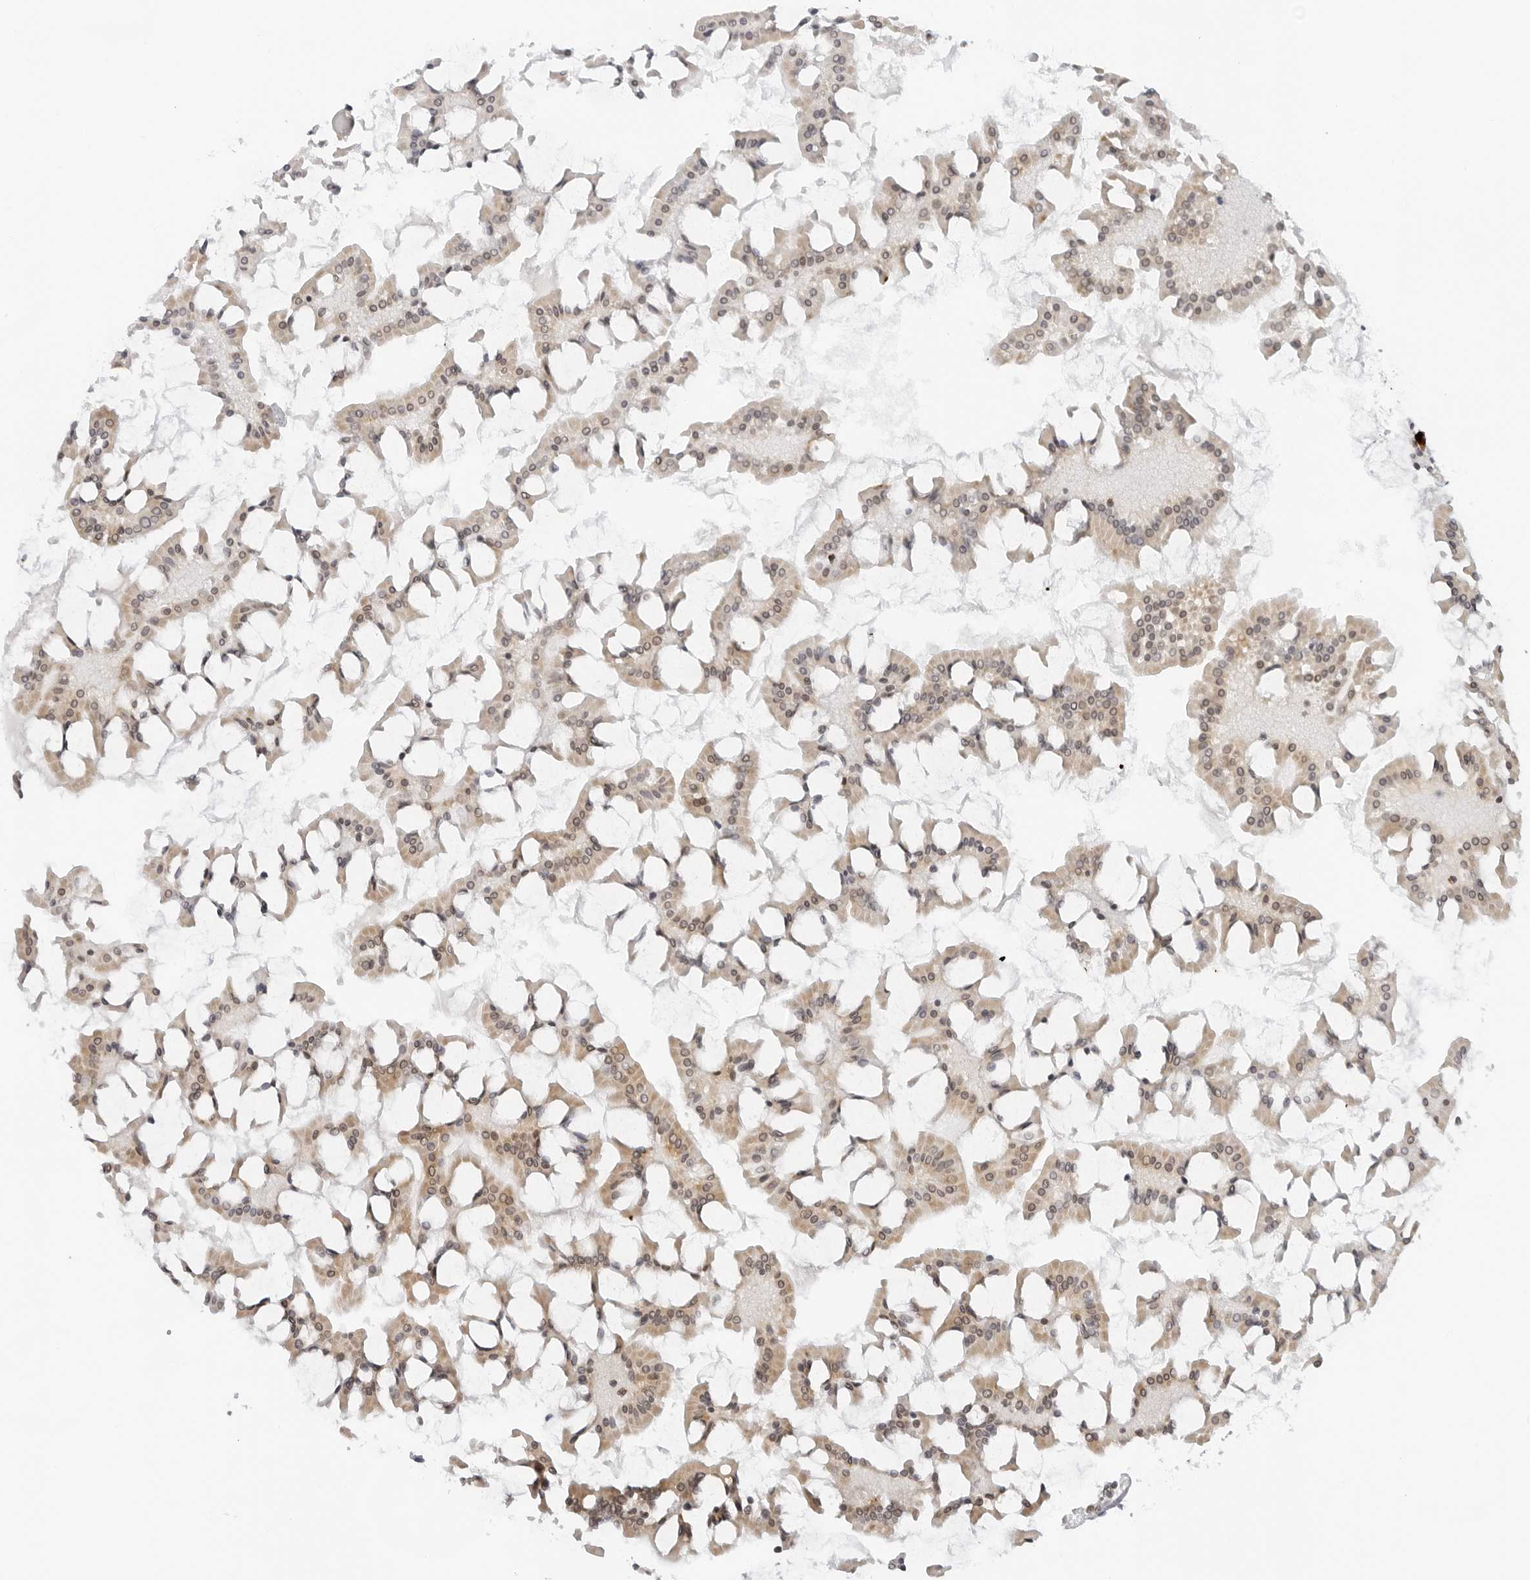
{"staining": {"intensity": "strong", "quantity": "<25%", "location": "cytoplasmic/membranous"}, "tissue": "small intestine", "cell_type": "Glandular cells", "image_type": "normal", "snomed": [{"axis": "morphology", "description": "Normal tissue, NOS"}, {"axis": "topography", "description": "Small intestine"}], "caption": "Immunohistochemistry histopathology image of normal small intestine stained for a protein (brown), which reveals medium levels of strong cytoplasmic/membranous staining in approximately <25% of glandular cells.", "gene": "TOX4", "patient": {"sex": "male", "age": 41}}